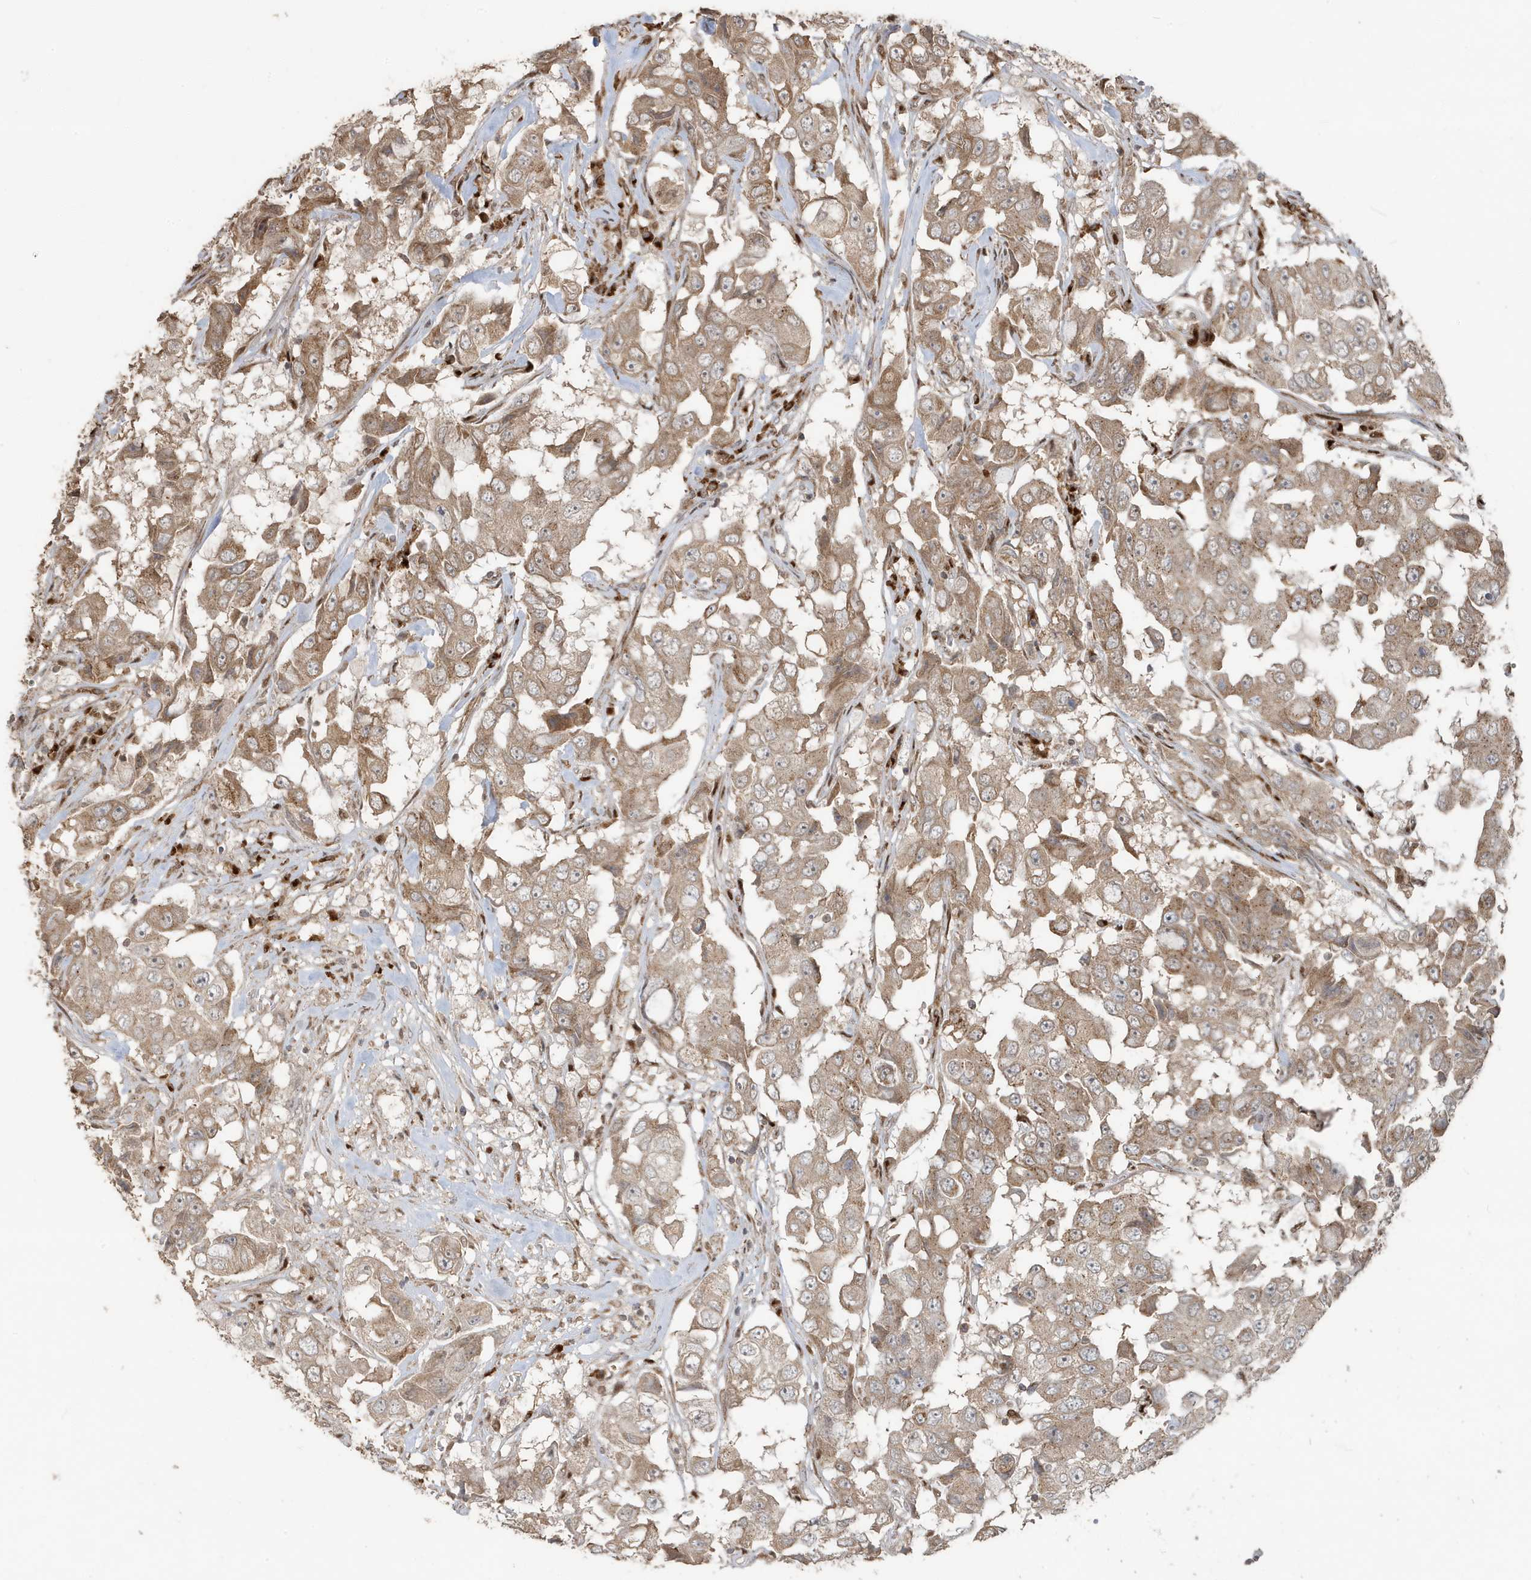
{"staining": {"intensity": "moderate", "quantity": ">75%", "location": "cytoplasmic/membranous"}, "tissue": "breast cancer", "cell_type": "Tumor cells", "image_type": "cancer", "snomed": [{"axis": "morphology", "description": "Duct carcinoma"}, {"axis": "topography", "description": "Breast"}], "caption": "Human breast cancer (invasive ductal carcinoma) stained for a protein (brown) exhibits moderate cytoplasmic/membranous positive positivity in approximately >75% of tumor cells.", "gene": "RER1", "patient": {"sex": "female", "age": 27}}